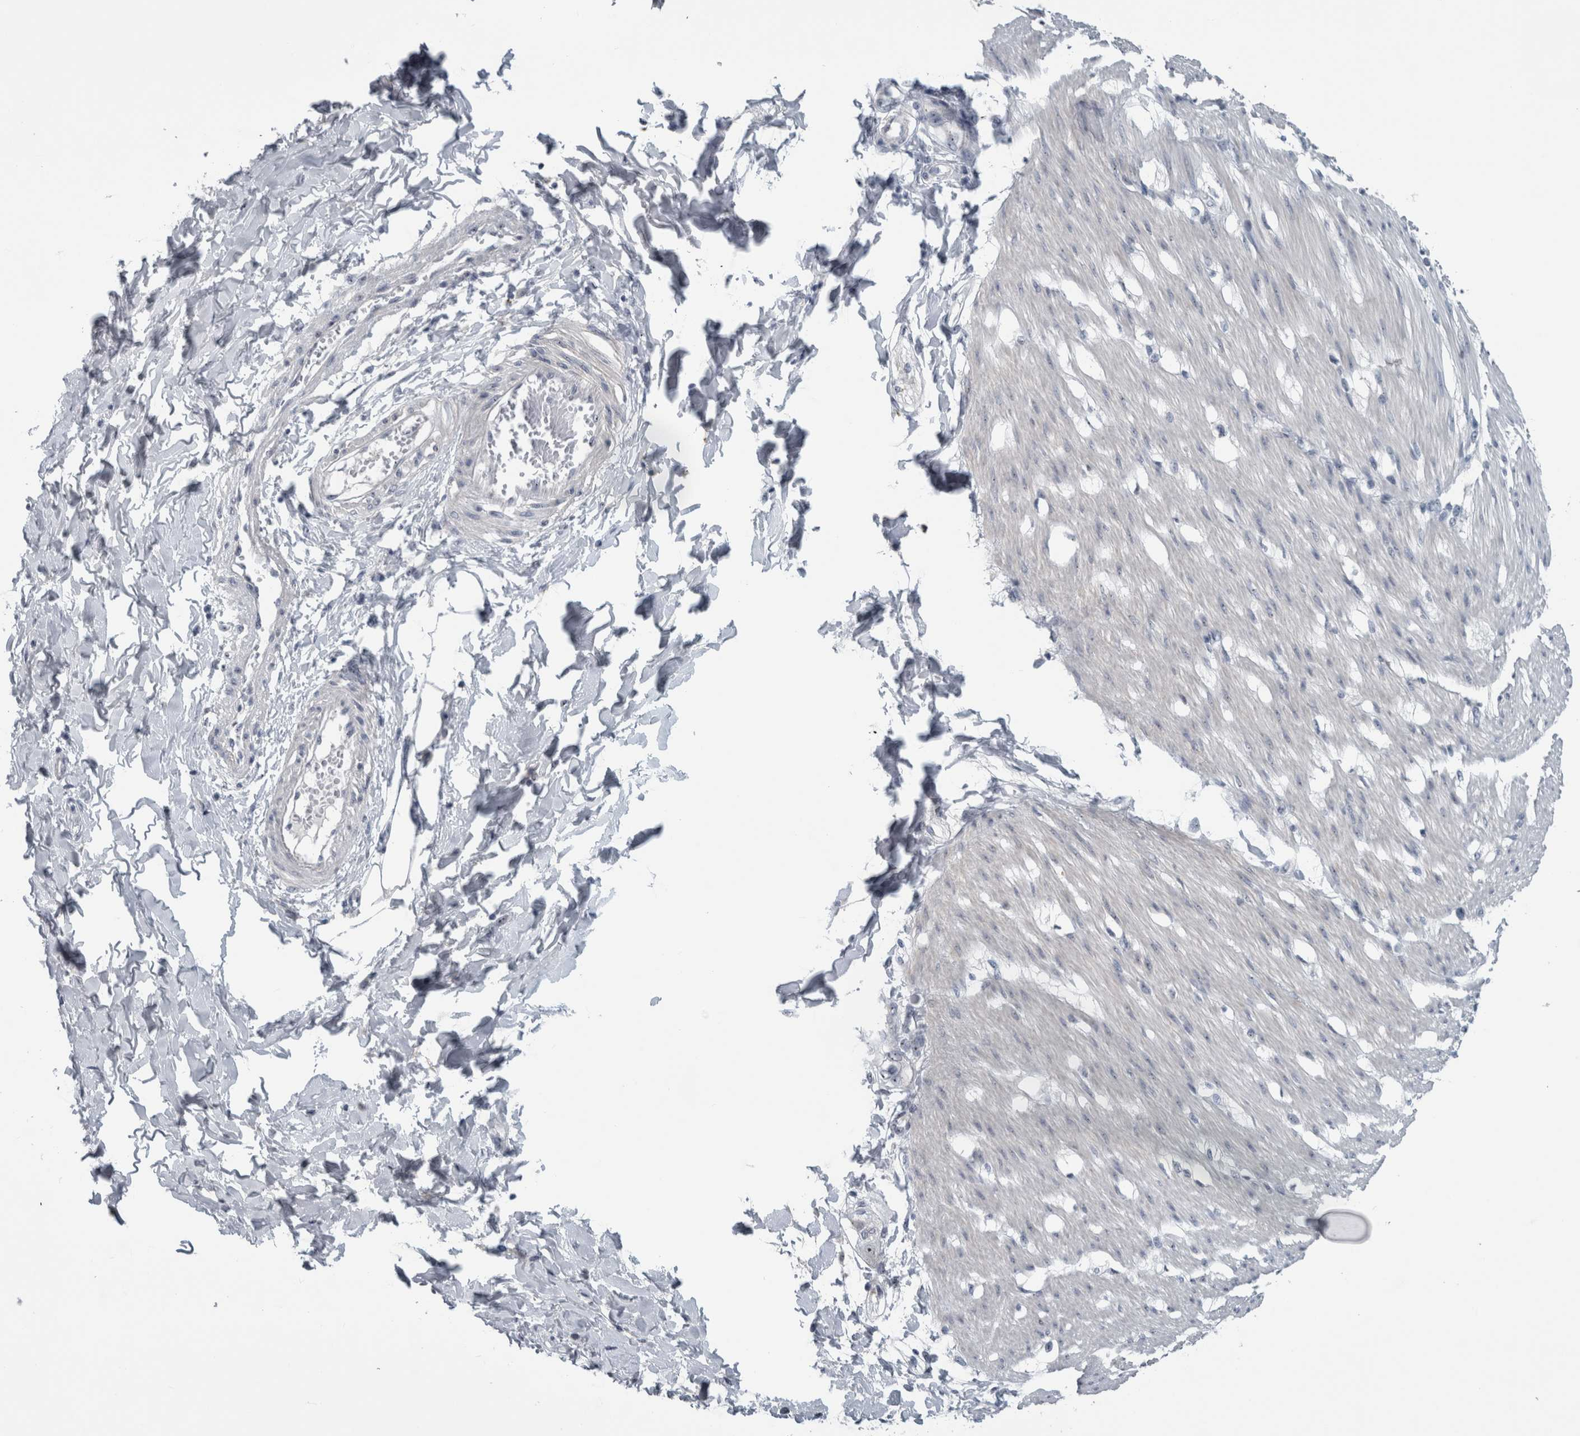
{"staining": {"intensity": "negative", "quantity": "none", "location": "none"}, "tissue": "smooth muscle", "cell_type": "Smooth muscle cells", "image_type": "normal", "snomed": [{"axis": "morphology", "description": "Normal tissue, NOS"}, {"axis": "morphology", "description": "Adenocarcinoma, NOS"}, {"axis": "topography", "description": "Smooth muscle"}, {"axis": "topography", "description": "Colon"}], "caption": "Smooth muscle cells are negative for brown protein staining in normal smooth muscle. Nuclei are stained in blue.", "gene": "UTP6", "patient": {"sex": "male", "age": 14}}